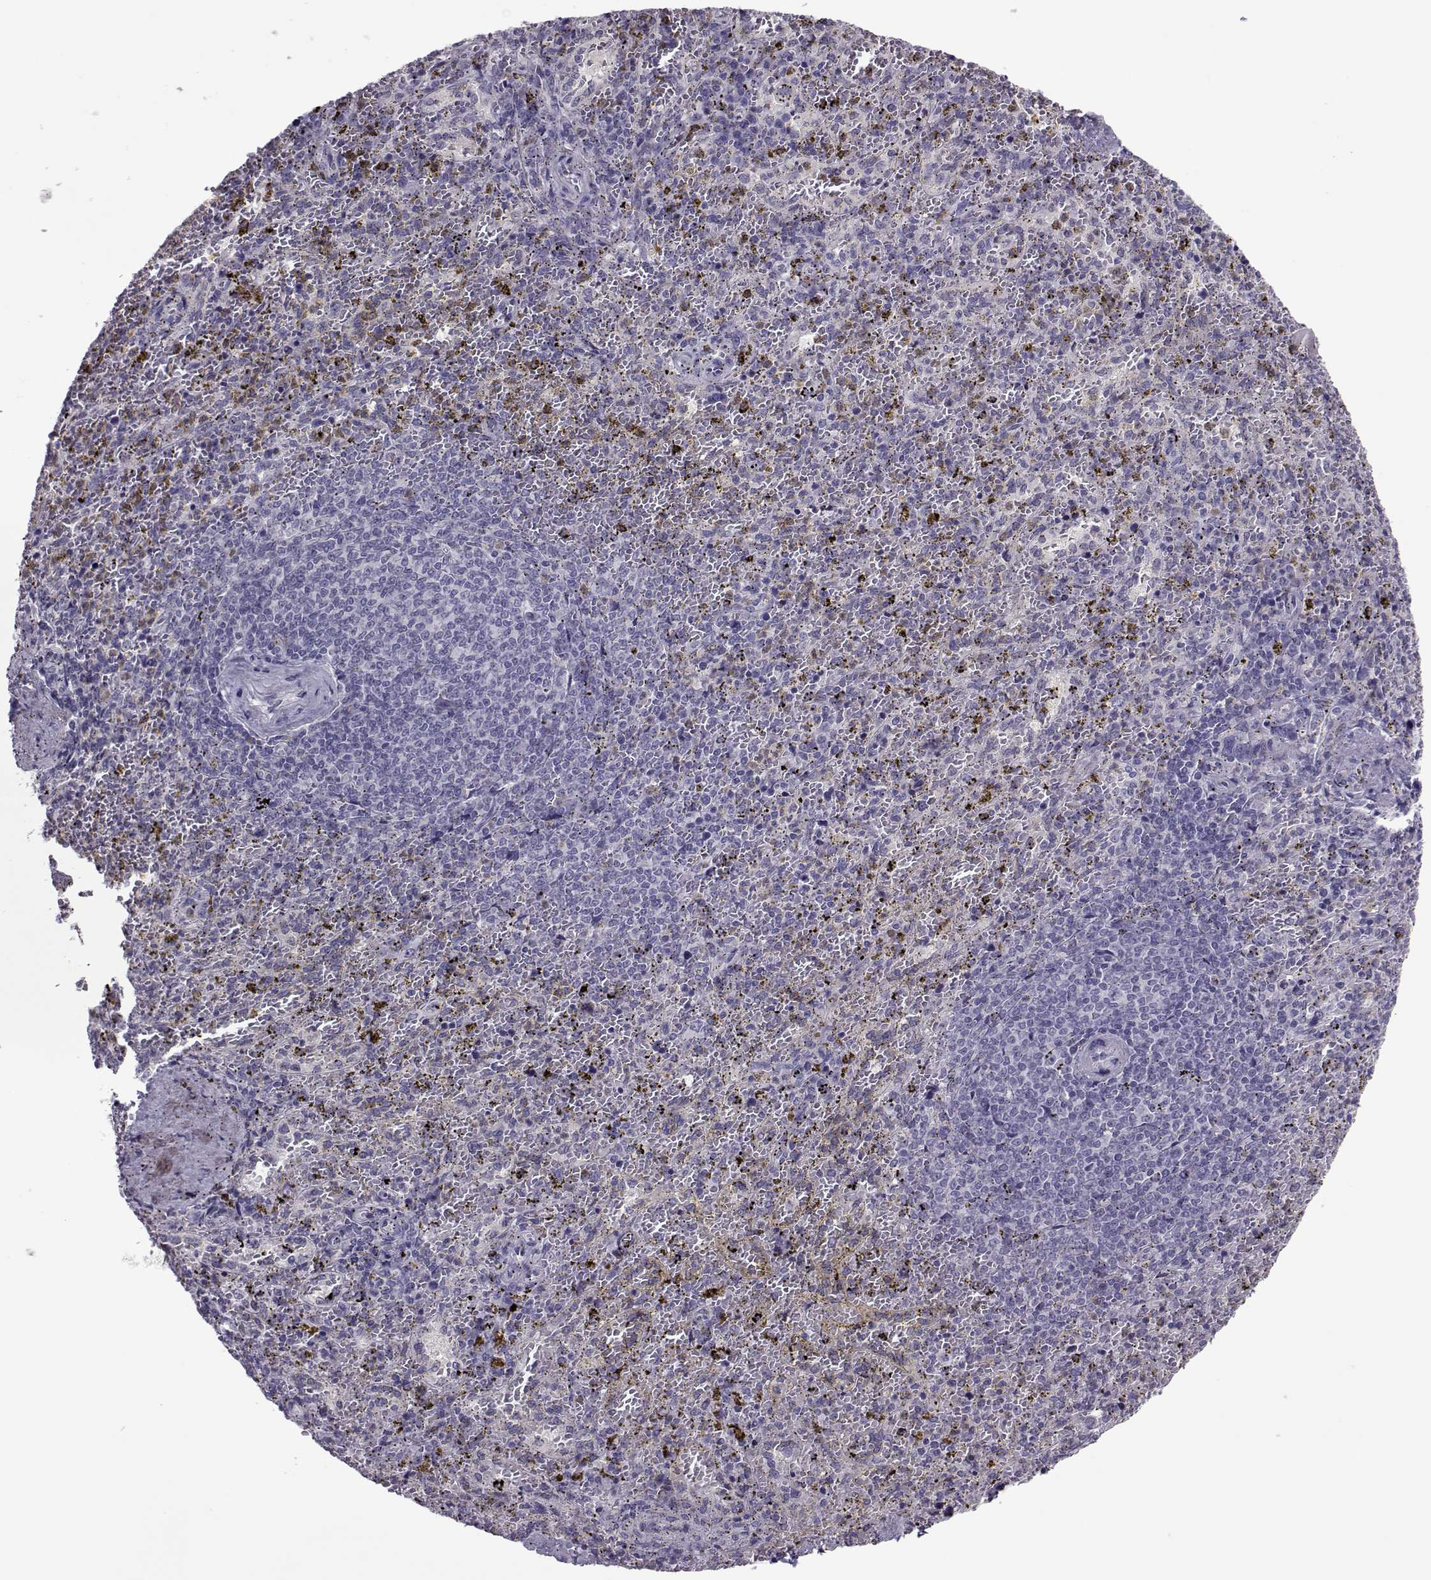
{"staining": {"intensity": "negative", "quantity": "none", "location": "none"}, "tissue": "spleen", "cell_type": "Cells in red pulp", "image_type": "normal", "snomed": [{"axis": "morphology", "description": "Normal tissue, NOS"}, {"axis": "topography", "description": "Spleen"}], "caption": "DAB immunohistochemical staining of benign spleen shows no significant staining in cells in red pulp.", "gene": "ASRGL1", "patient": {"sex": "female", "age": 50}}